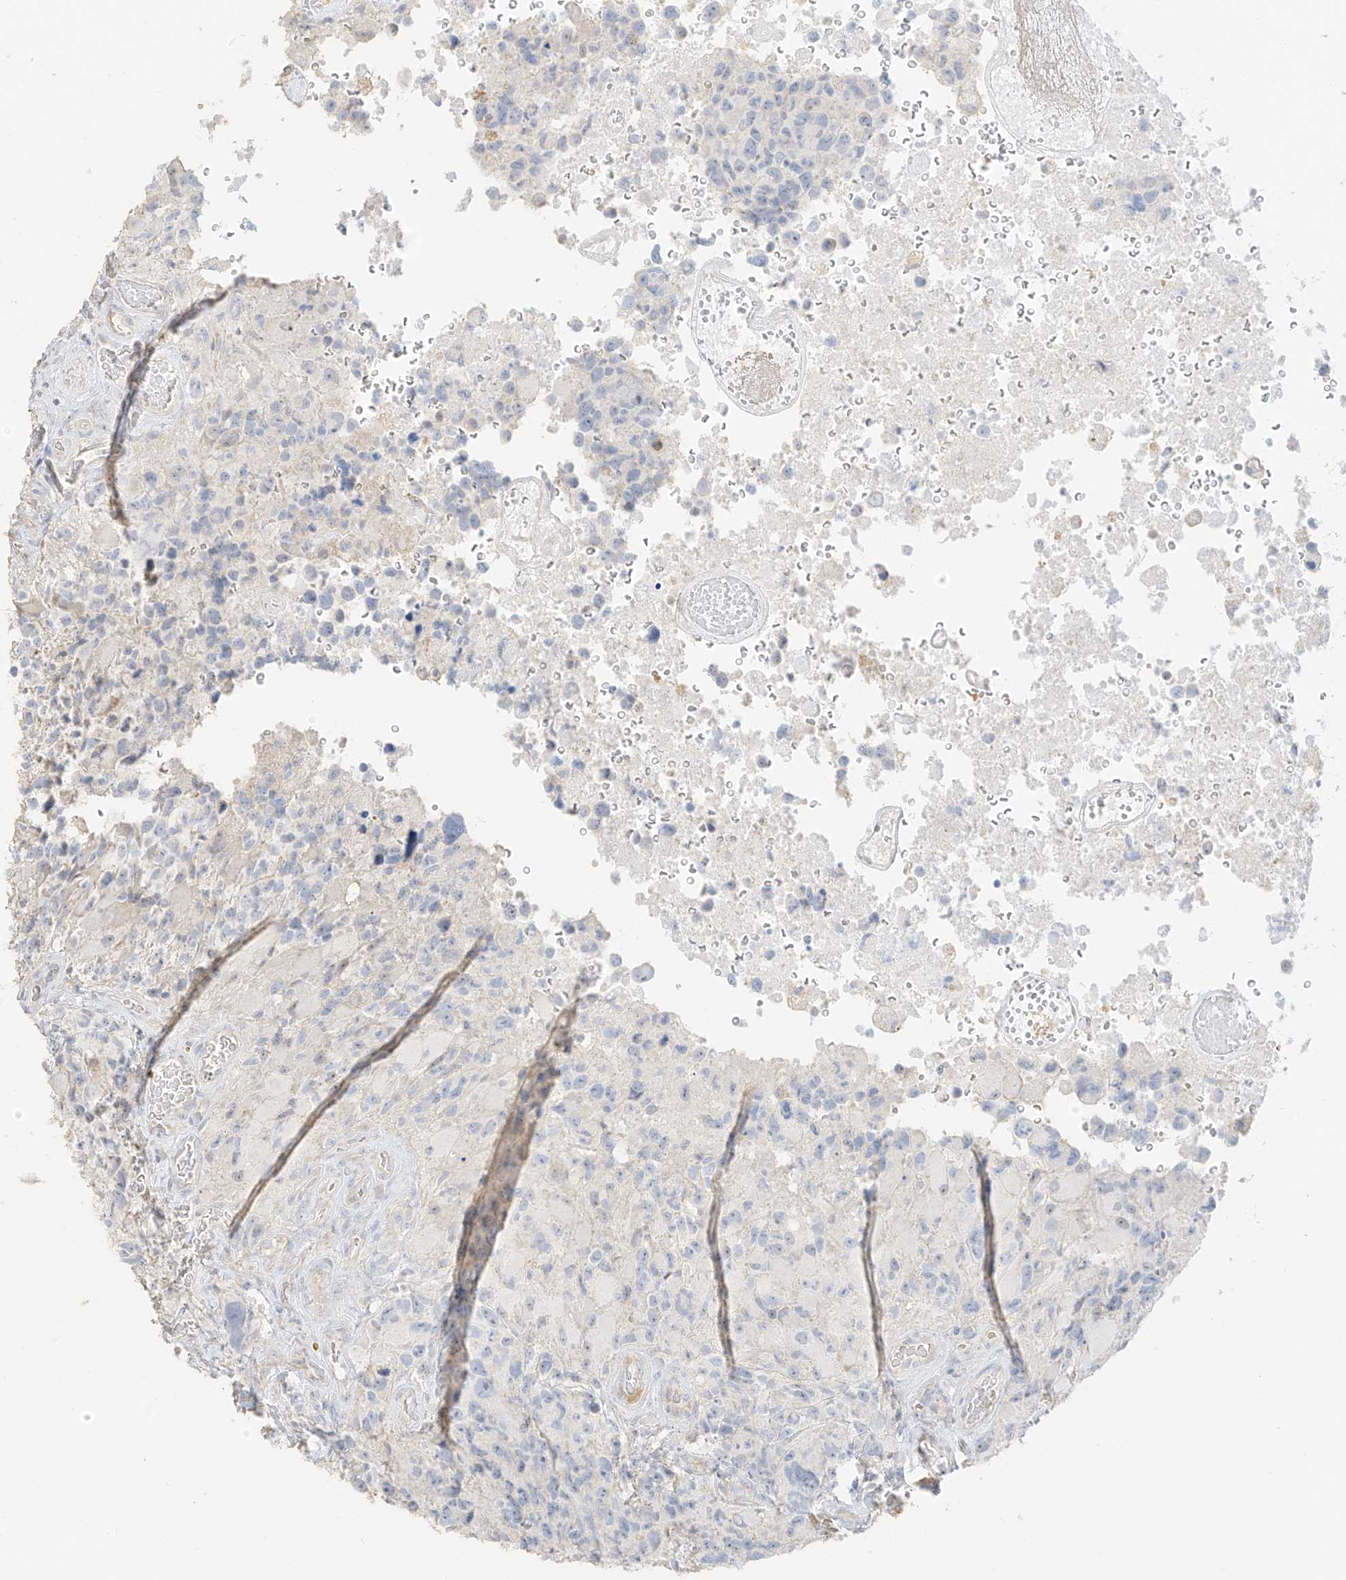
{"staining": {"intensity": "negative", "quantity": "none", "location": "none"}, "tissue": "glioma", "cell_type": "Tumor cells", "image_type": "cancer", "snomed": [{"axis": "morphology", "description": "Glioma, malignant, High grade"}, {"axis": "topography", "description": "Brain"}], "caption": "Micrograph shows no protein staining in tumor cells of malignant high-grade glioma tissue.", "gene": "ZBTB41", "patient": {"sex": "male", "age": 69}}